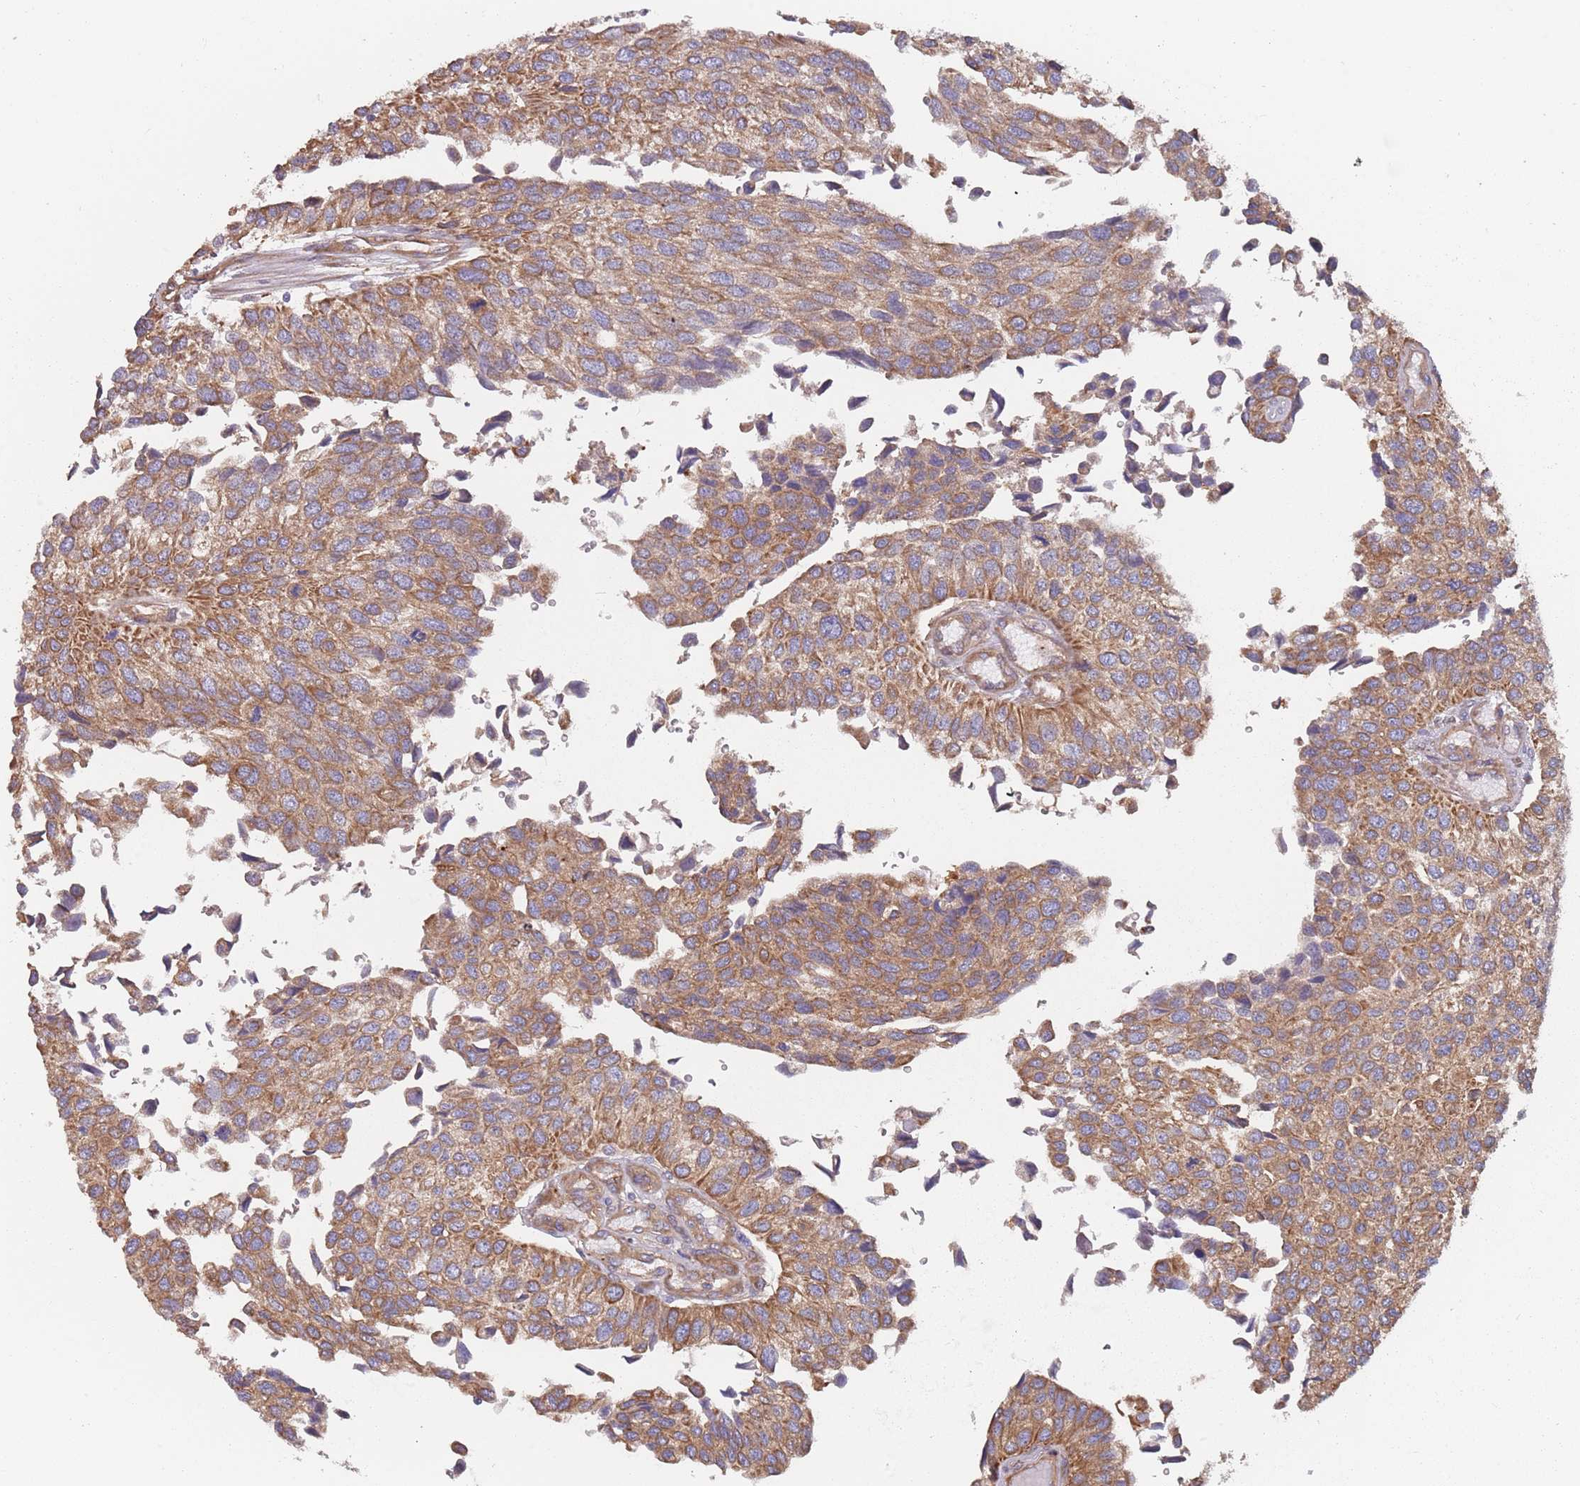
{"staining": {"intensity": "moderate", "quantity": ">75%", "location": "cytoplasmic/membranous"}, "tissue": "urothelial cancer", "cell_type": "Tumor cells", "image_type": "cancer", "snomed": [{"axis": "morphology", "description": "Urothelial carcinoma, NOS"}, {"axis": "topography", "description": "Urinary bladder"}], "caption": "Immunohistochemistry (IHC) micrograph of neoplastic tissue: human urothelial cancer stained using immunohistochemistry (IHC) shows medium levels of moderate protein expression localized specifically in the cytoplasmic/membranous of tumor cells, appearing as a cytoplasmic/membranous brown color.", "gene": "SPDL1", "patient": {"sex": "male", "age": 55}}